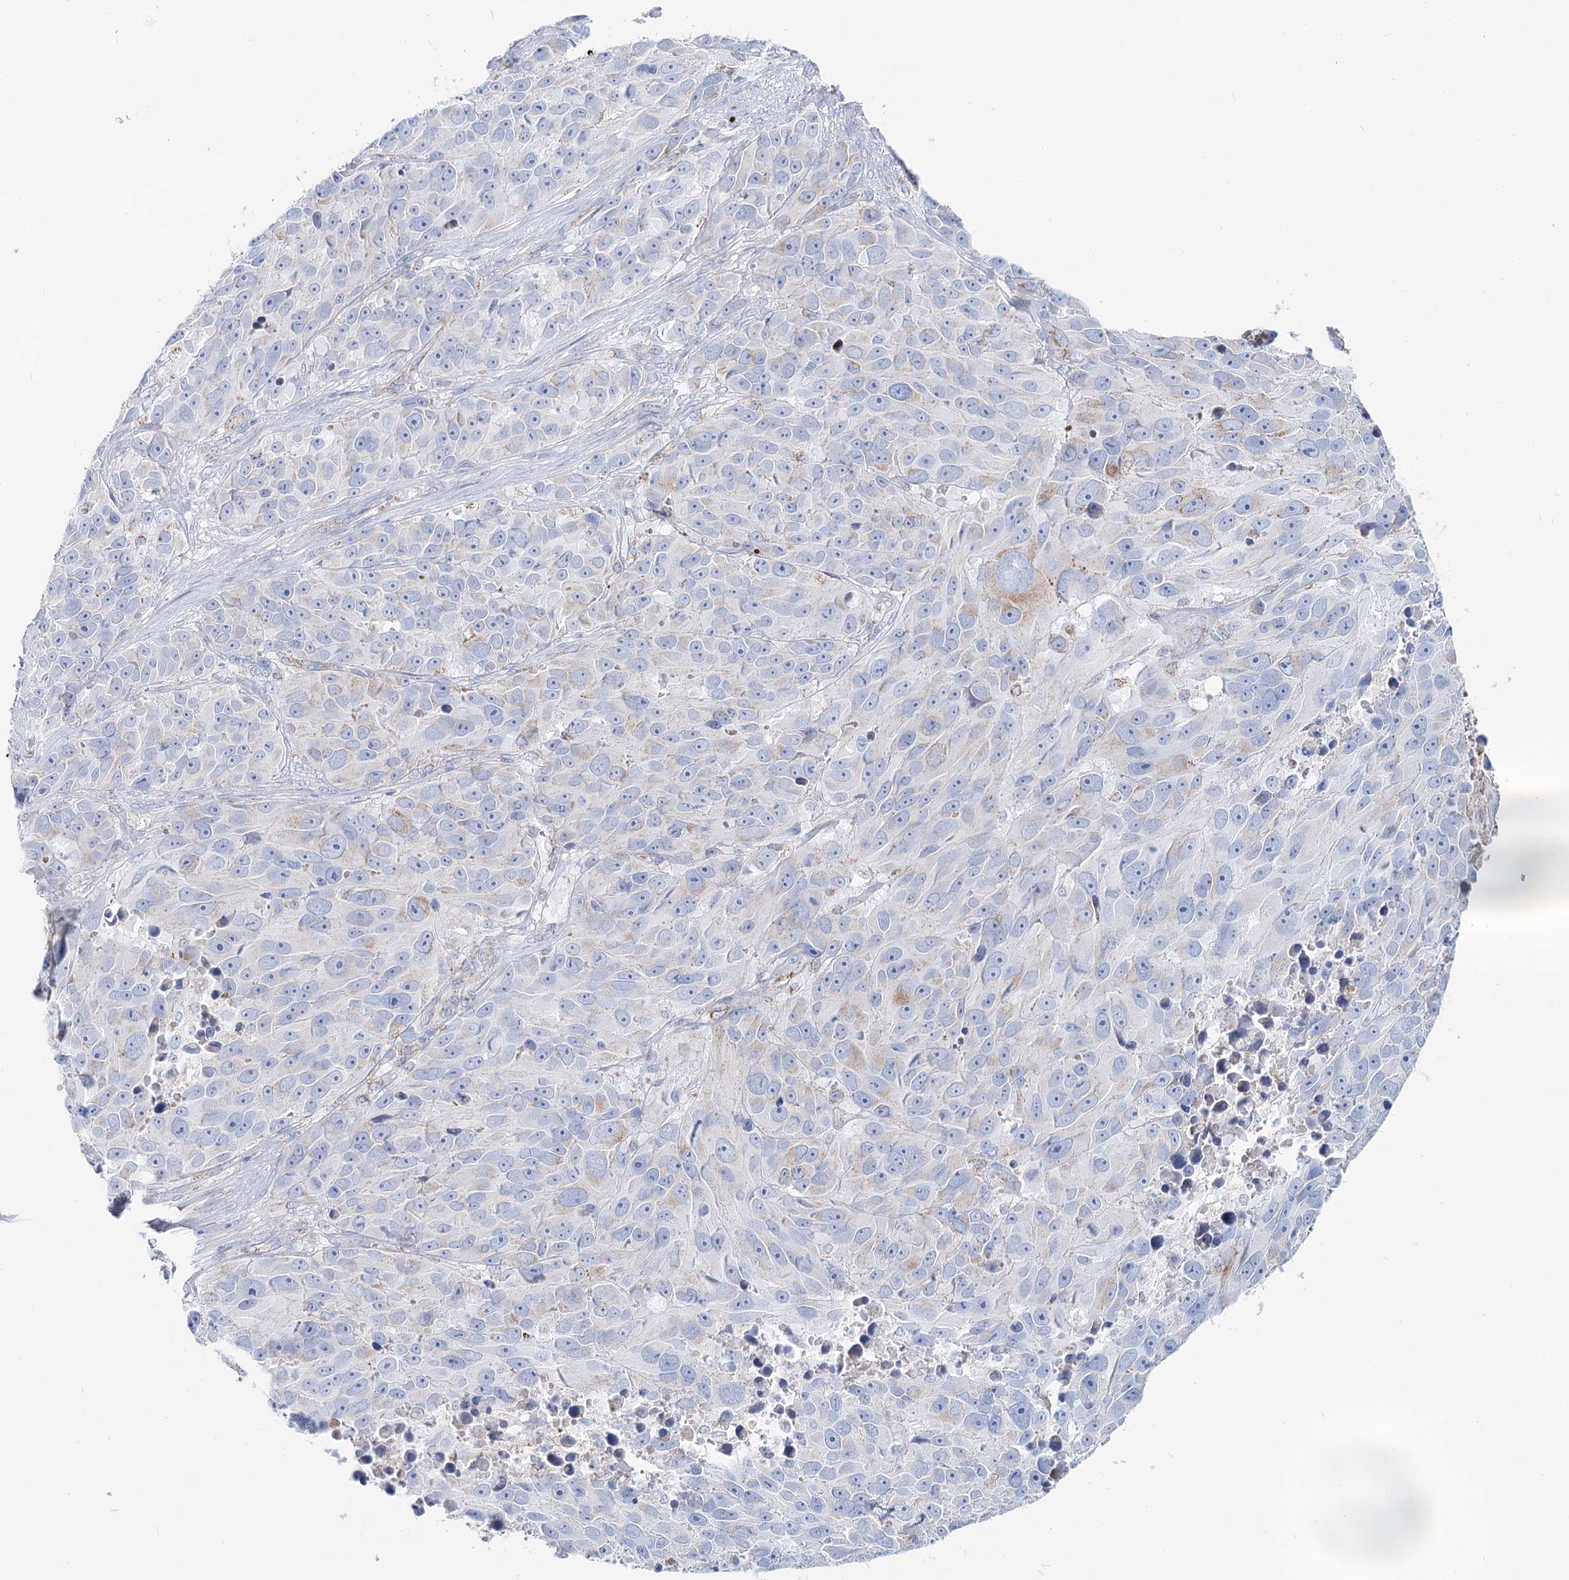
{"staining": {"intensity": "weak", "quantity": "<25%", "location": "cytoplasmic/membranous"}, "tissue": "melanoma", "cell_type": "Tumor cells", "image_type": "cancer", "snomed": [{"axis": "morphology", "description": "Malignant melanoma, NOS"}, {"axis": "topography", "description": "Skin"}], "caption": "Immunohistochemical staining of malignant melanoma shows no significant expression in tumor cells.", "gene": "MCCC2", "patient": {"sex": "male", "age": 84}}